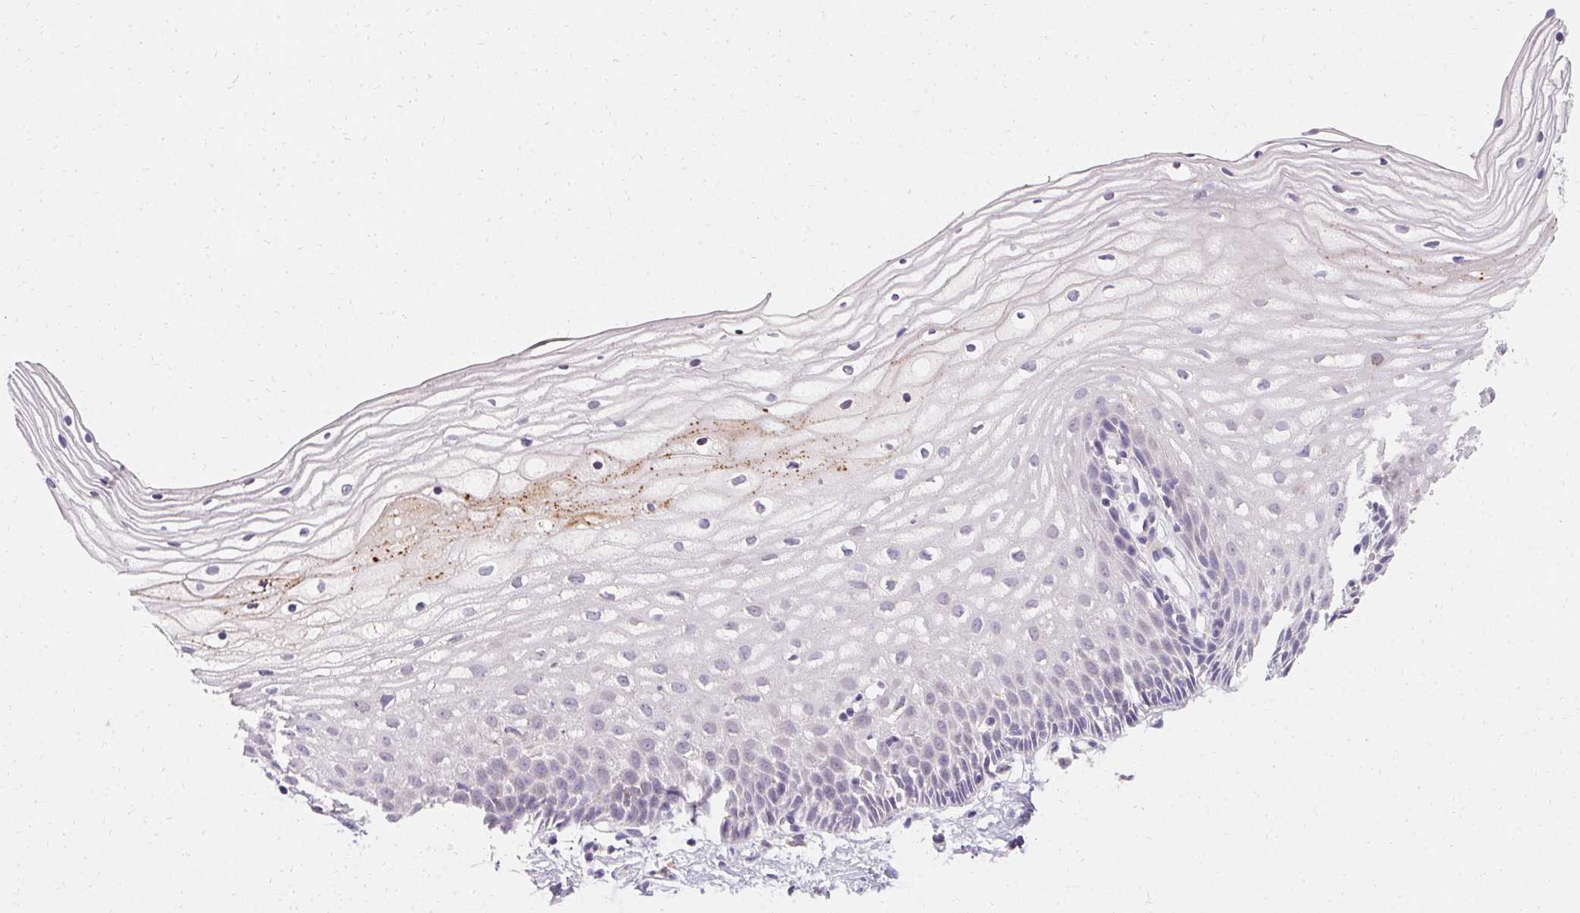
{"staining": {"intensity": "negative", "quantity": "none", "location": "none"}, "tissue": "cervix", "cell_type": "Glandular cells", "image_type": "normal", "snomed": [{"axis": "morphology", "description": "Normal tissue, NOS"}, {"axis": "topography", "description": "Cervix"}], "caption": "Micrograph shows no significant protein expression in glandular cells of unremarkable cervix.", "gene": "TRIP13", "patient": {"sex": "female", "age": 36}}